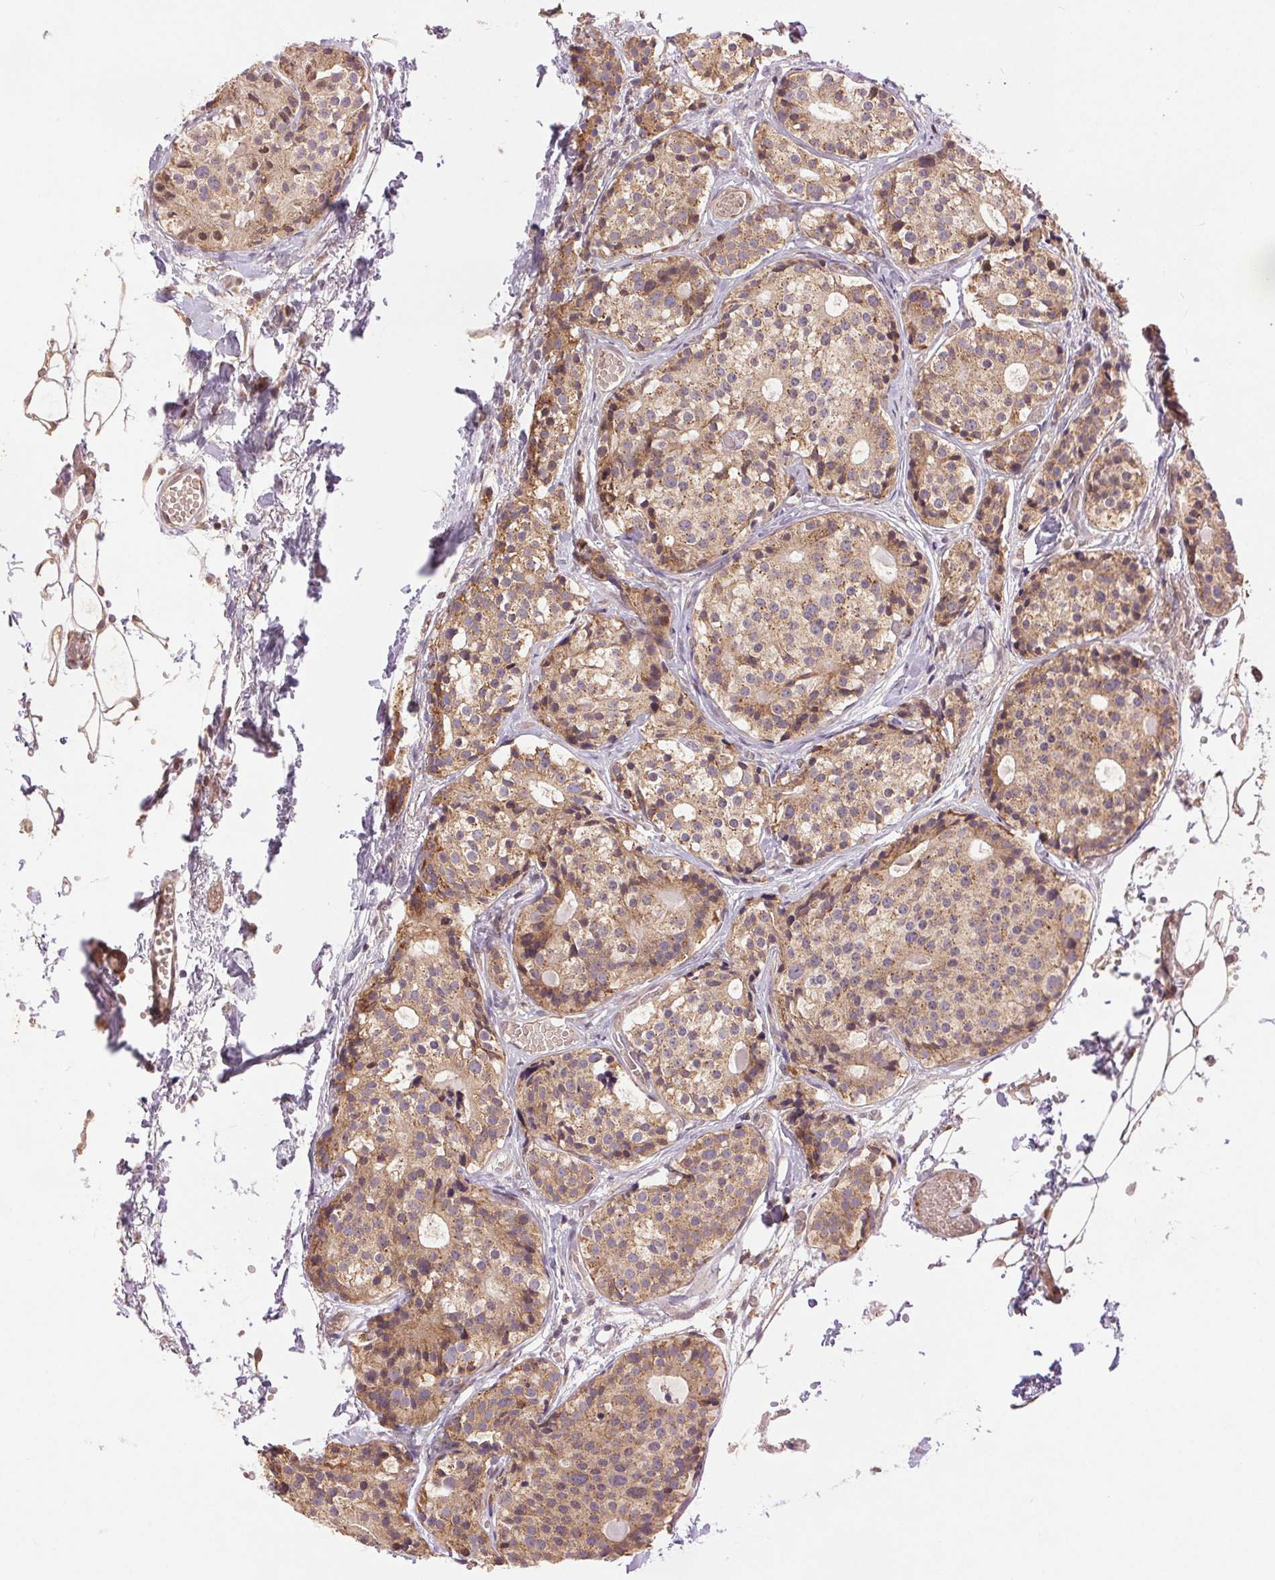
{"staining": {"intensity": "weak", "quantity": "25%-75%", "location": "cytoplasmic/membranous"}, "tissue": "carcinoid", "cell_type": "Tumor cells", "image_type": "cancer", "snomed": [{"axis": "morphology", "description": "Carcinoid, malignant, NOS"}, {"axis": "topography", "description": "Small intestine"}], "caption": "A micrograph showing weak cytoplasmic/membranous positivity in approximately 25%-75% of tumor cells in carcinoid, as visualized by brown immunohistochemical staining.", "gene": "BTF3L4", "patient": {"sex": "female", "age": 65}}